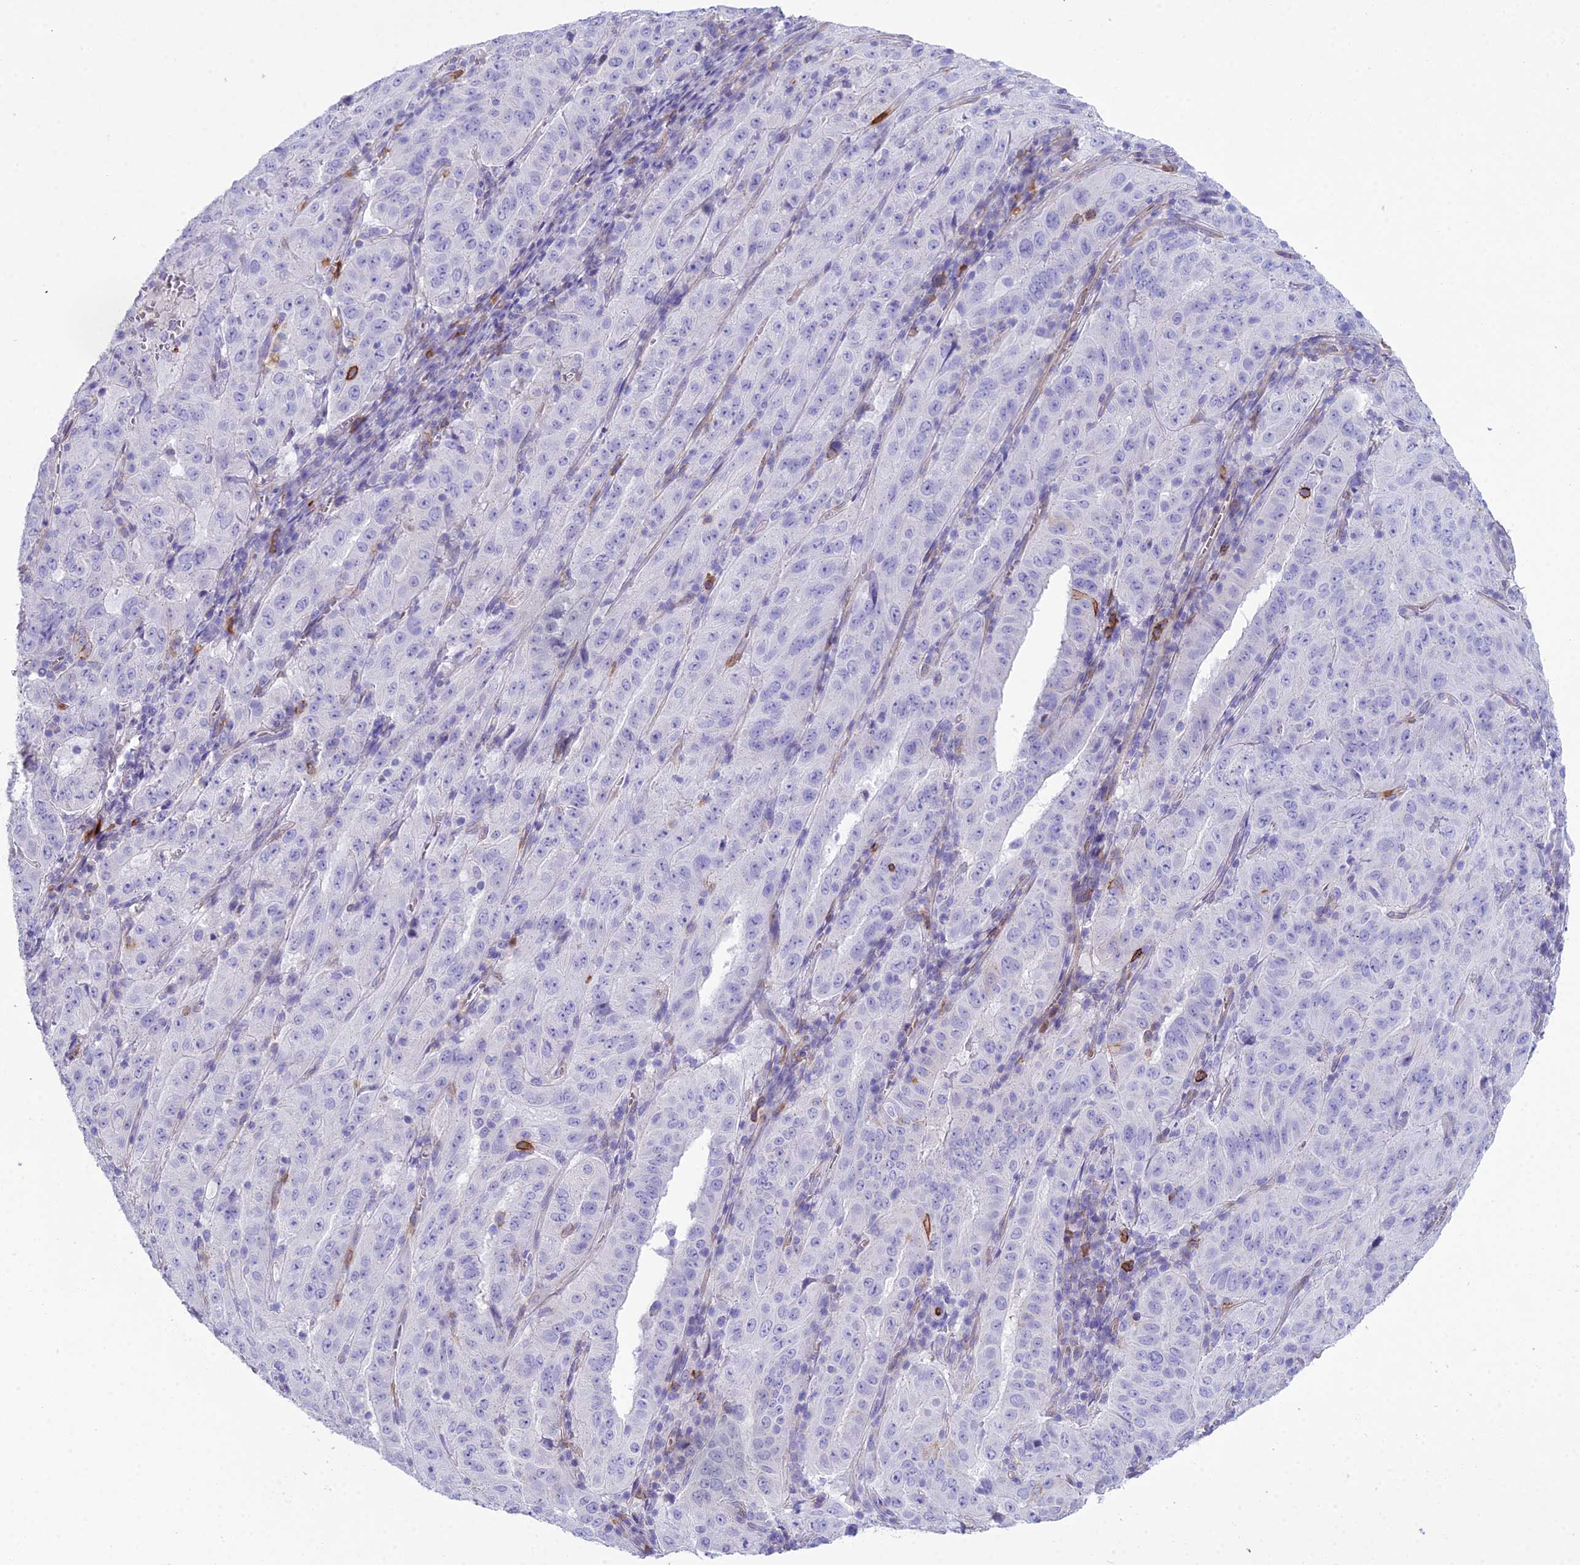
{"staining": {"intensity": "negative", "quantity": "none", "location": "none"}, "tissue": "pancreatic cancer", "cell_type": "Tumor cells", "image_type": "cancer", "snomed": [{"axis": "morphology", "description": "Adenocarcinoma, NOS"}, {"axis": "topography", "description": "Pancreas"}], "caption": "A high-resolution micrograph shows immunohistochemistry staining of pancreatic cancer, which shows no significant expression in tumor cells. (Stains: DAB IHC with hematoxylin counter stain, Microscopy: brightfield microscopy at high magnification).", "gene": "OR1Q1", "patient": {"sex": "male", "age": 63}}